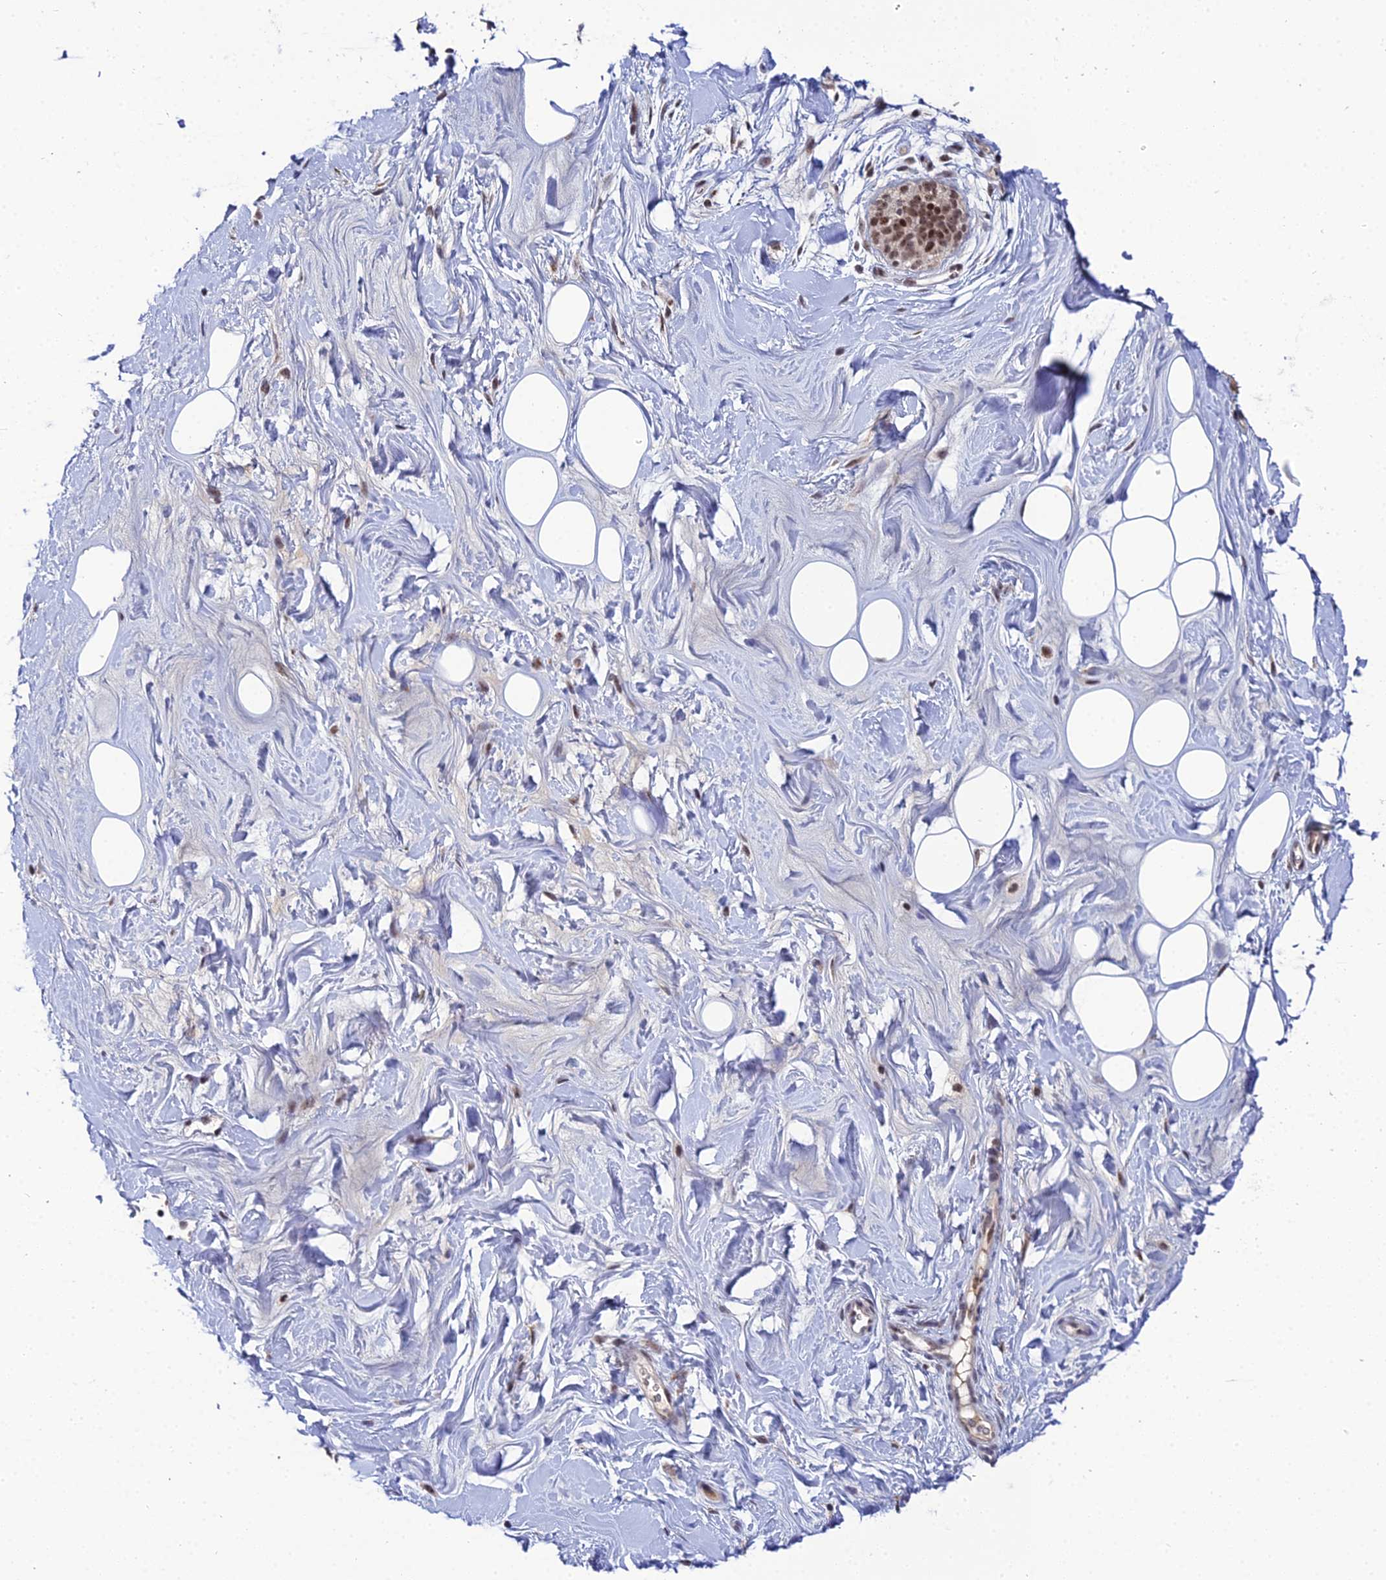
{"staining": {"intensity": "negative", "quantity": "none", "location": "none"}, "tissue": "adipose tissue", "cell_type": "Adipocytes", "image_type": "normal", "snomed": [{"axis": "morphology", "description": "Normal tissue, NOS"}, {"axis": "topography", "description": "Breast"}], "caption": "Immunohistochemistry photomicrograph of benign adipose tissue: adipose tissue stained with DAB demonstrates no significant protein expression in adipocytes.", "gene": "EXOSC3", "patient": {"sex": "female", "age": 26}}